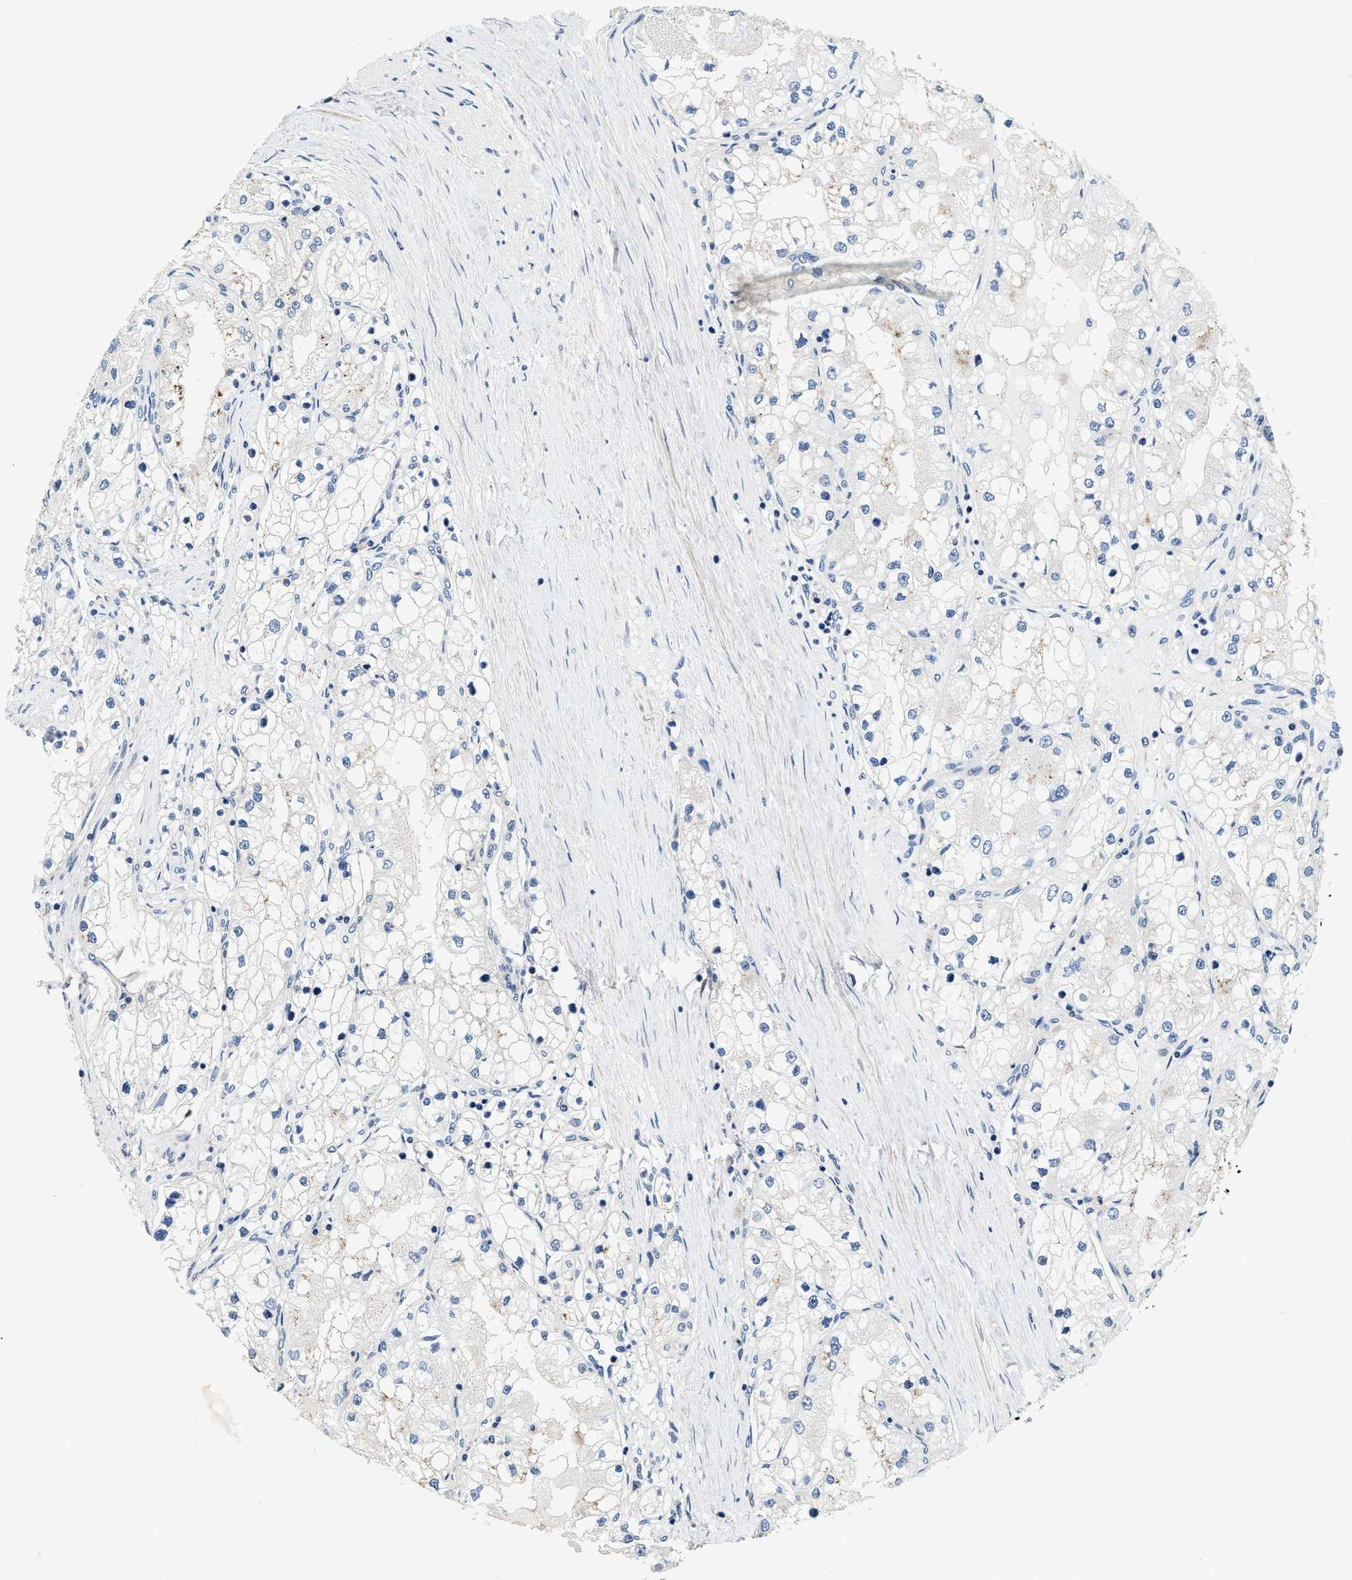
{"staining": {"intensity": "weak", "quantity": "<25%", "location": "cytoplasmic/membranous"}, "tissue": "renal cancer", "cell_type": "Tumor cells", "image_type": "cancer", "snomed": [{"axis": "morphology", "description": "Adenocarcinoma, NOS"}, {"axis": "topography", "description": "Kidney"}], "caption": "The micrograph reveals no staining of tumor cells in renal adenocarcinoma.", "gene": "ANKIB1", "patient": {"sex": "male", "age": 68}}